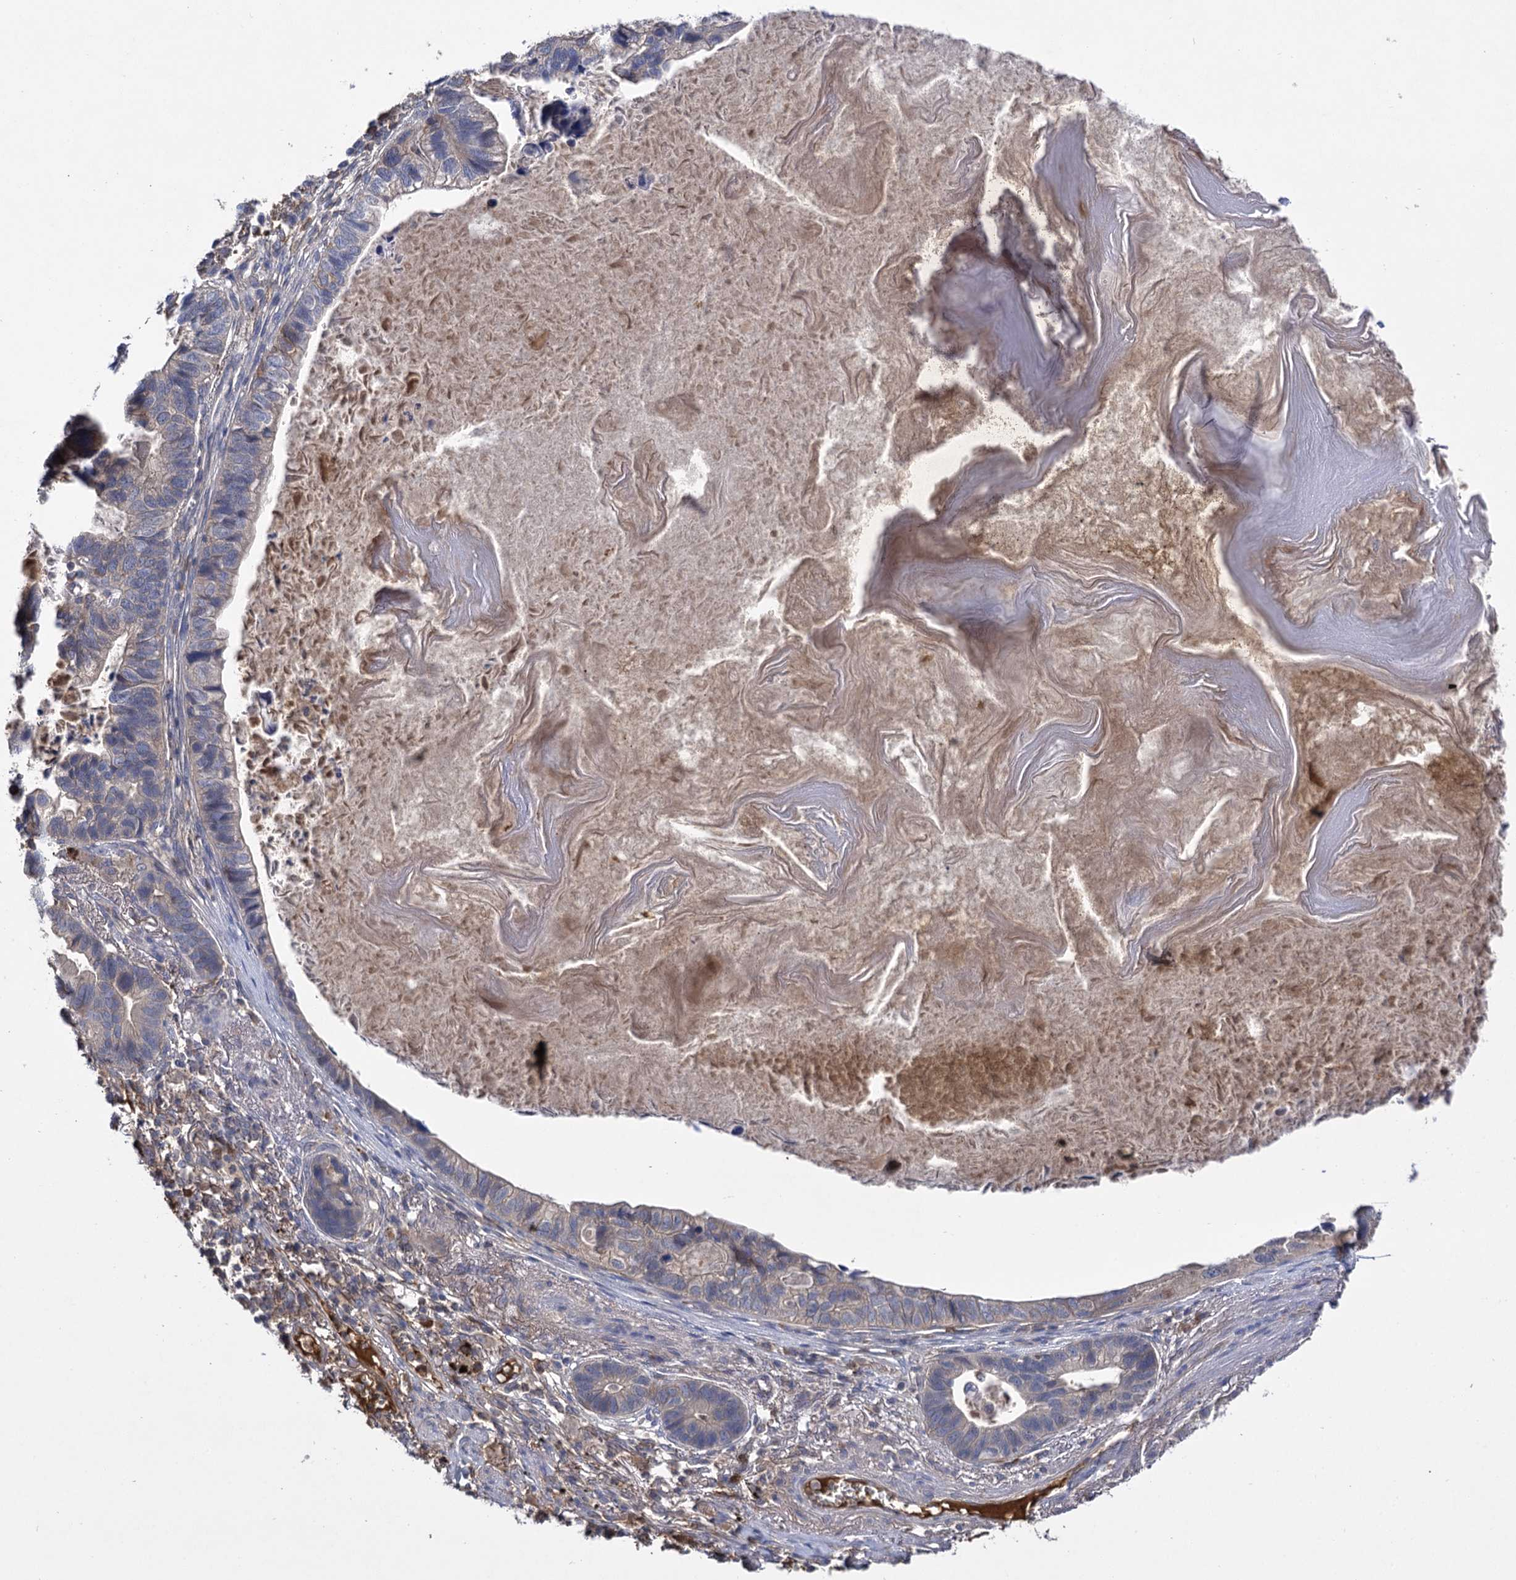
{"staining": {"intensity": "negative", "quantity": "none", "location": "none"}, "tissue": "lung cancer", "cell_type": "Tumor cells", "image_type": "cancer", "snomed": [{"axis": "morphology", "description": "Adenocarcinoma, NOS"}, {"axis": "topography", "description": "Lung"}], "caption": "Immunohistochemistry (IHC) histopathology image of lung cancer stained for a protein (brown), which reveals no staining in tumor cells. (Brightfield microscopy of DAB (3,3'-diaminobenzidine) immunohistochemistry (IHC) at high magnification).", "gene": "USP50", "patient": {"sex": "male", "age": 67}}